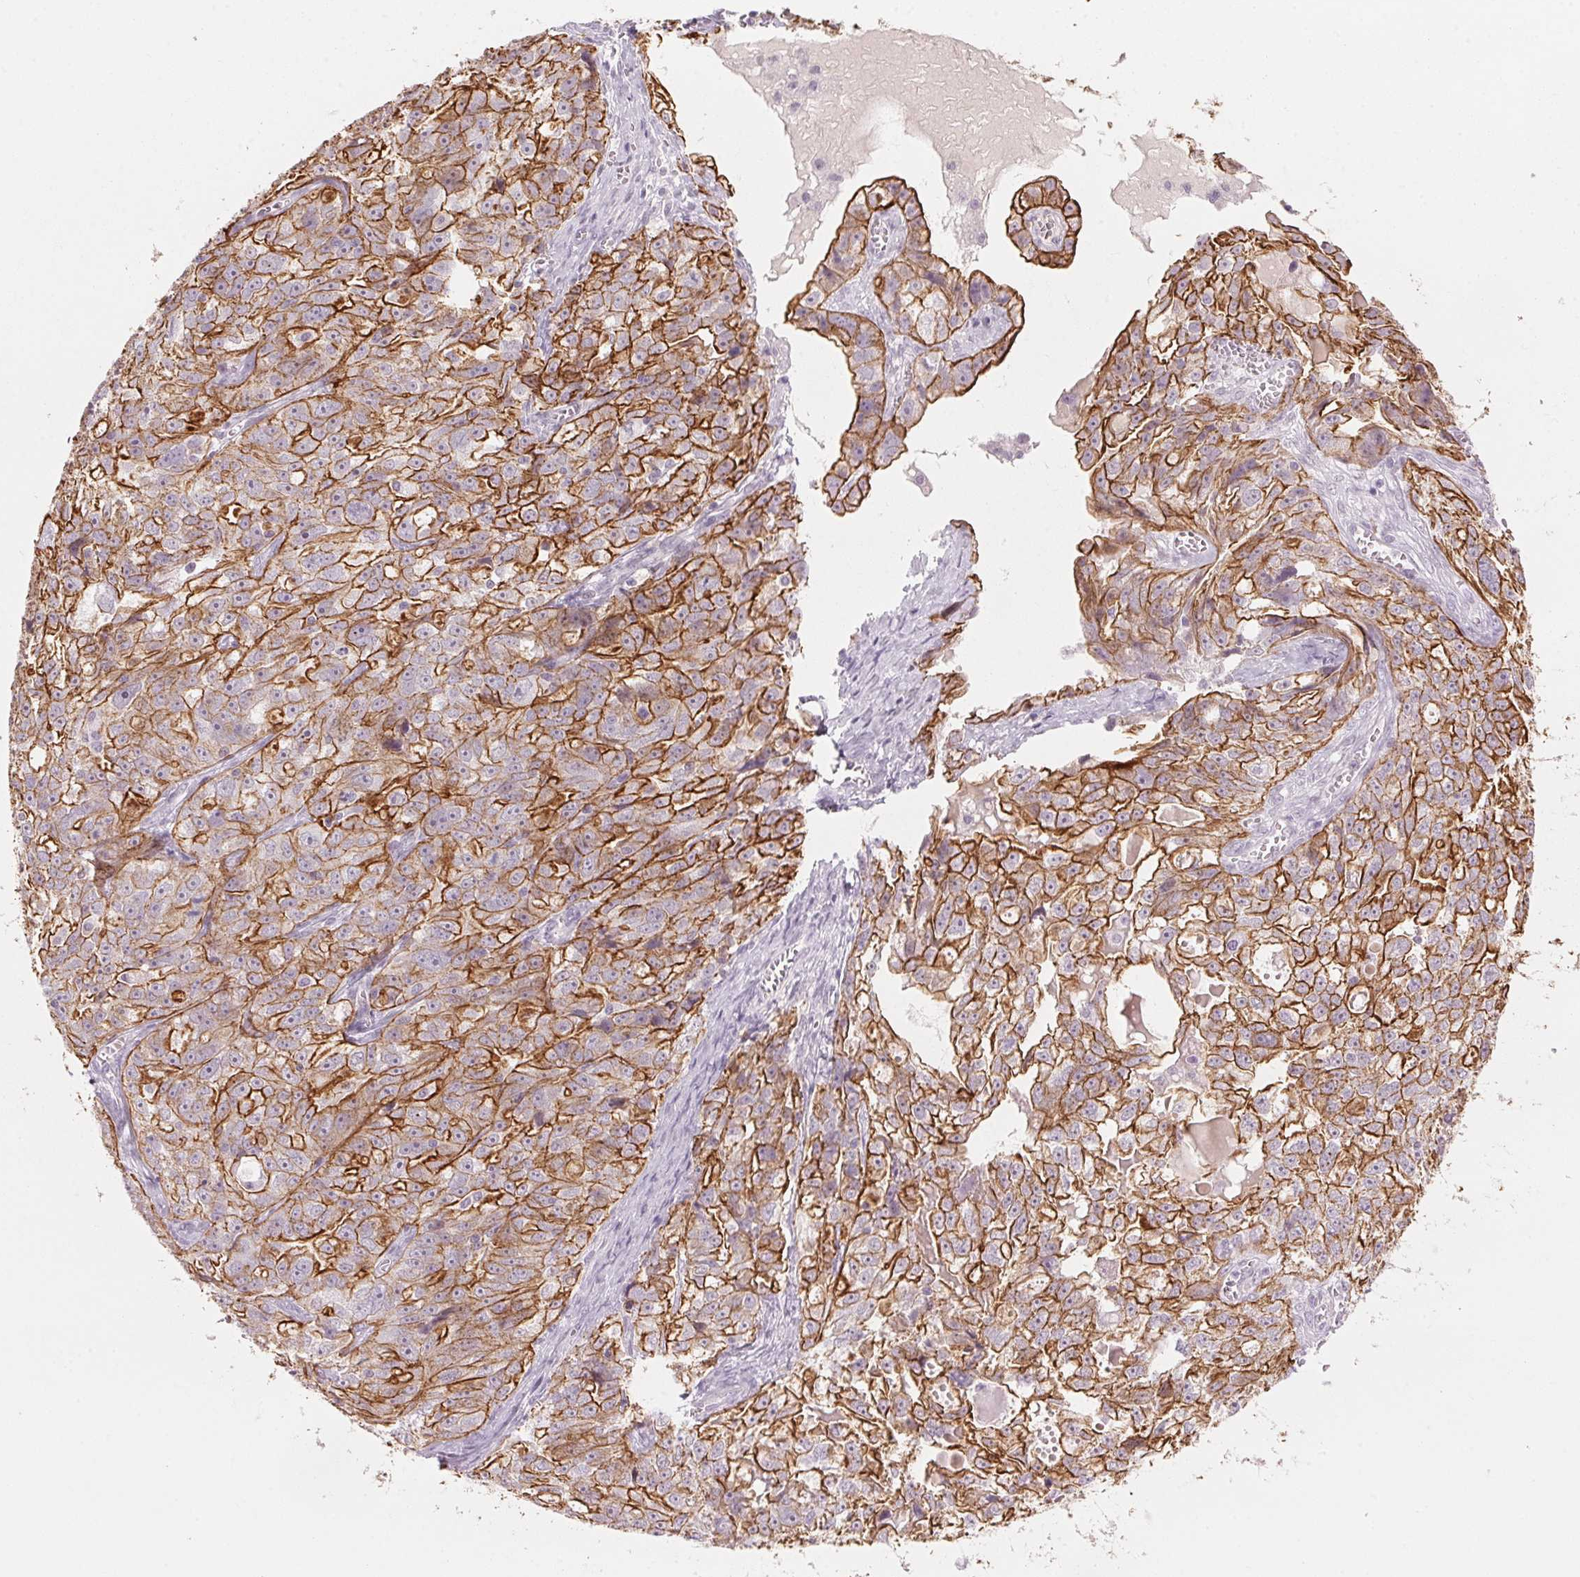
{"staining": {"intensity": "strong", "quantity": "25%-75%", "location": "cytoplasmic/membranous"}, "tissue": "ovarian cancer", "cell_type": "Tumor cells", "image_type": "cancer", "snomed": [{"axis": "morphology", "description": "Cystadenocarcinoma, serous, NOS"}, {"axis": "topography", "description": "Ovary"}], "caption": "Brown immunohistochemical staining in human serous cystadenocarcinoma (ovarian) displays strong cytoplasmic/membranous staining in approximately 25%-75% of tumor cells.", "gene": "SCTR", "patient": {"sex": "female", "age": 51}}